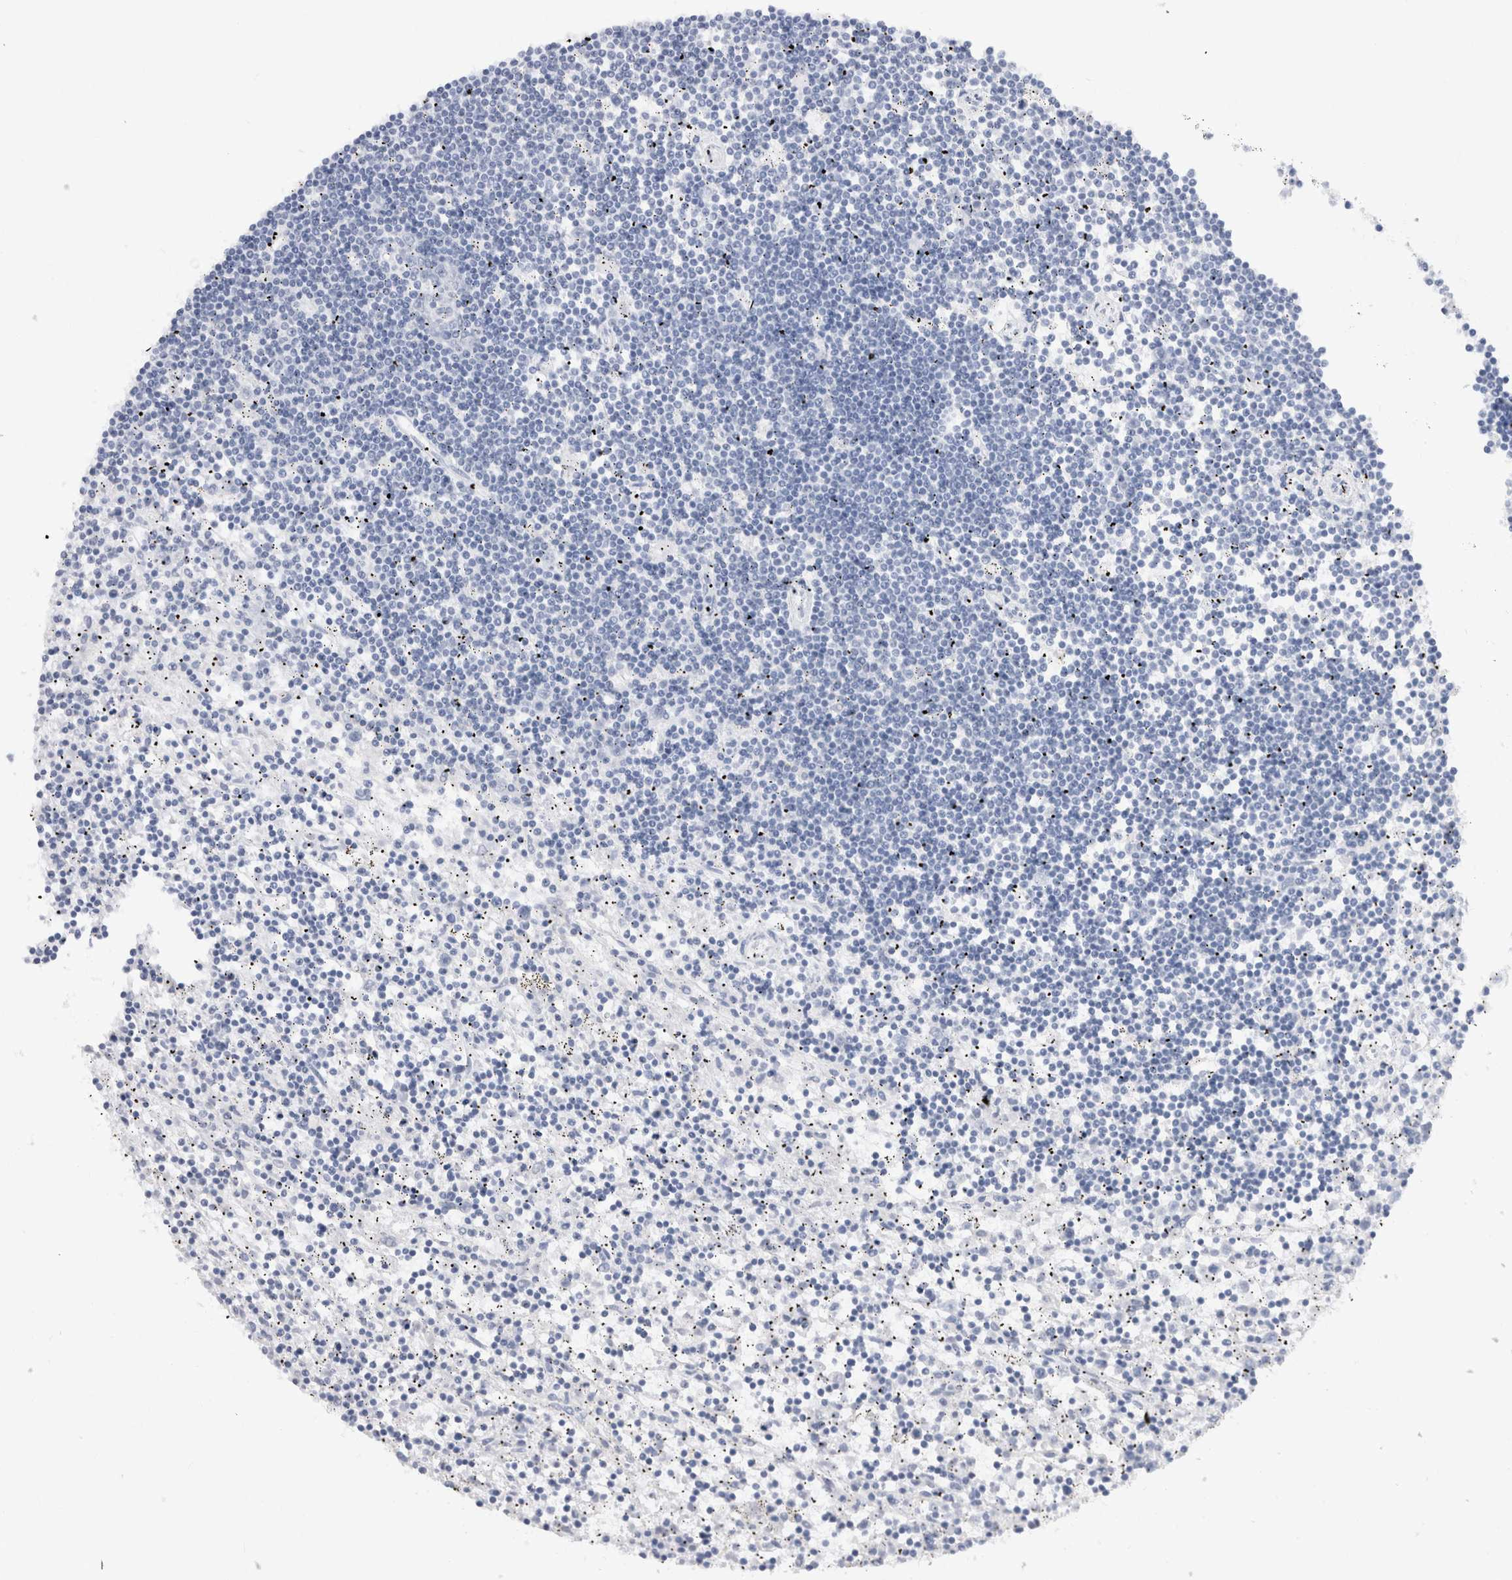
{"staining": {"intensity": "negative", "quantity": "none", "location": "none"}, "tissue": "lymphoma", "cell_type": "Tumor cells", "image_type": "cancer", "snomed": [{"axis": "morphology", "description": "Malignant lymphoma, non-Hodgkin's type, Low grade"}, {"axis": "topography", "description": "Spleen"}], "caption": "Immunohistochemical staining of human malignant lymphoma, non-Hodgkin's type (low-grade) reveals no significant staining in tumor cells. (DAB immunohistochemistry with hematoxylin counter stain).", "gene": "C9orf50", "patient": {"sex": "male", "age": 76}}